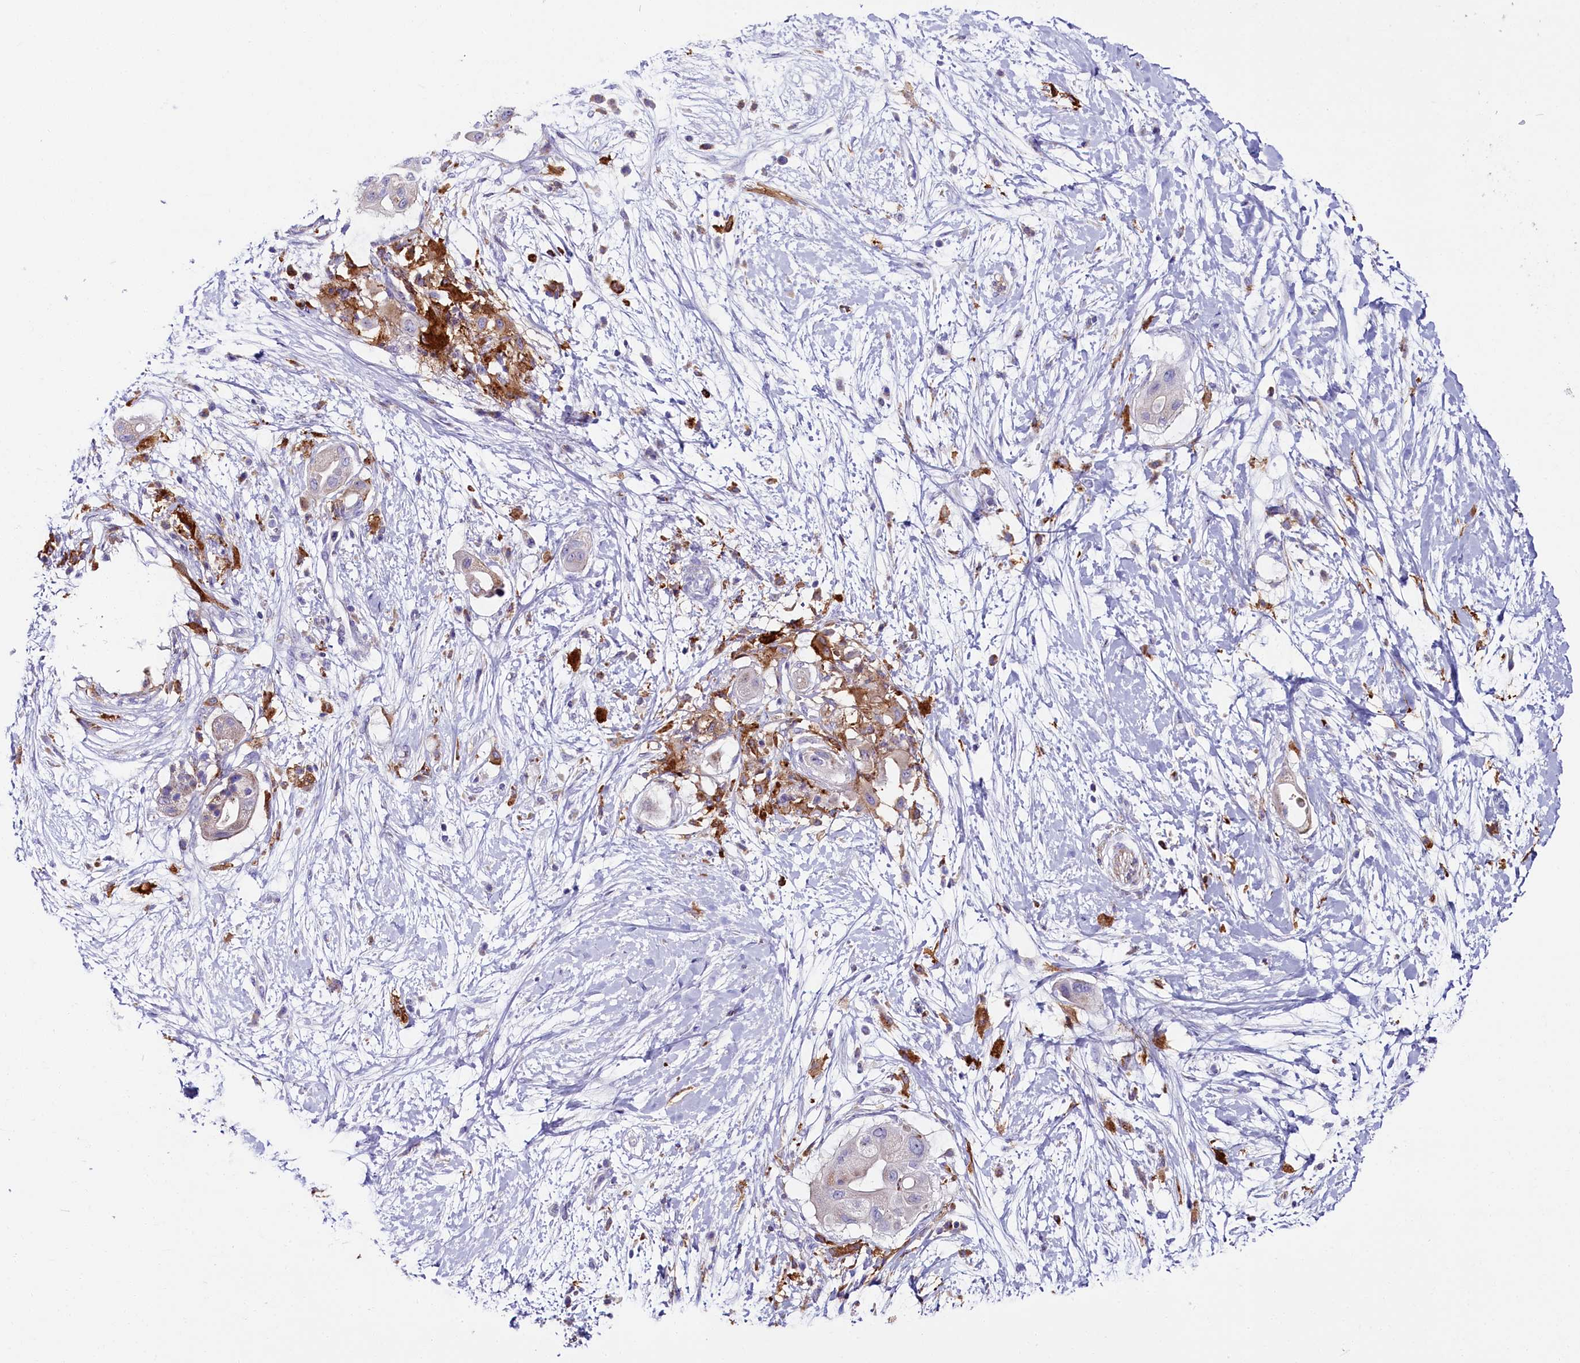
{"staining": {"intensity": "moderate", "quantity": "25%-75%", "location": "cytoplasmic/membranous"}, "tissue": "pancreatic cancer", "cell_type": "Tumor cells", "image_type": "cancer", "snomed": [{"axis": "morphology", "description": "Adenocarcinoma, NOS"}, {"axis": "topography", "description": "Pancreas"}], "caption": "Pancreatic cancer was stained to show a protein in brown. There is medium levels of moderate cytoplasmic/membranous expression in about 25%-75% of tumor cells.", "gene": "IL20RA", "patient": {"sex": "male", "age": 68}}